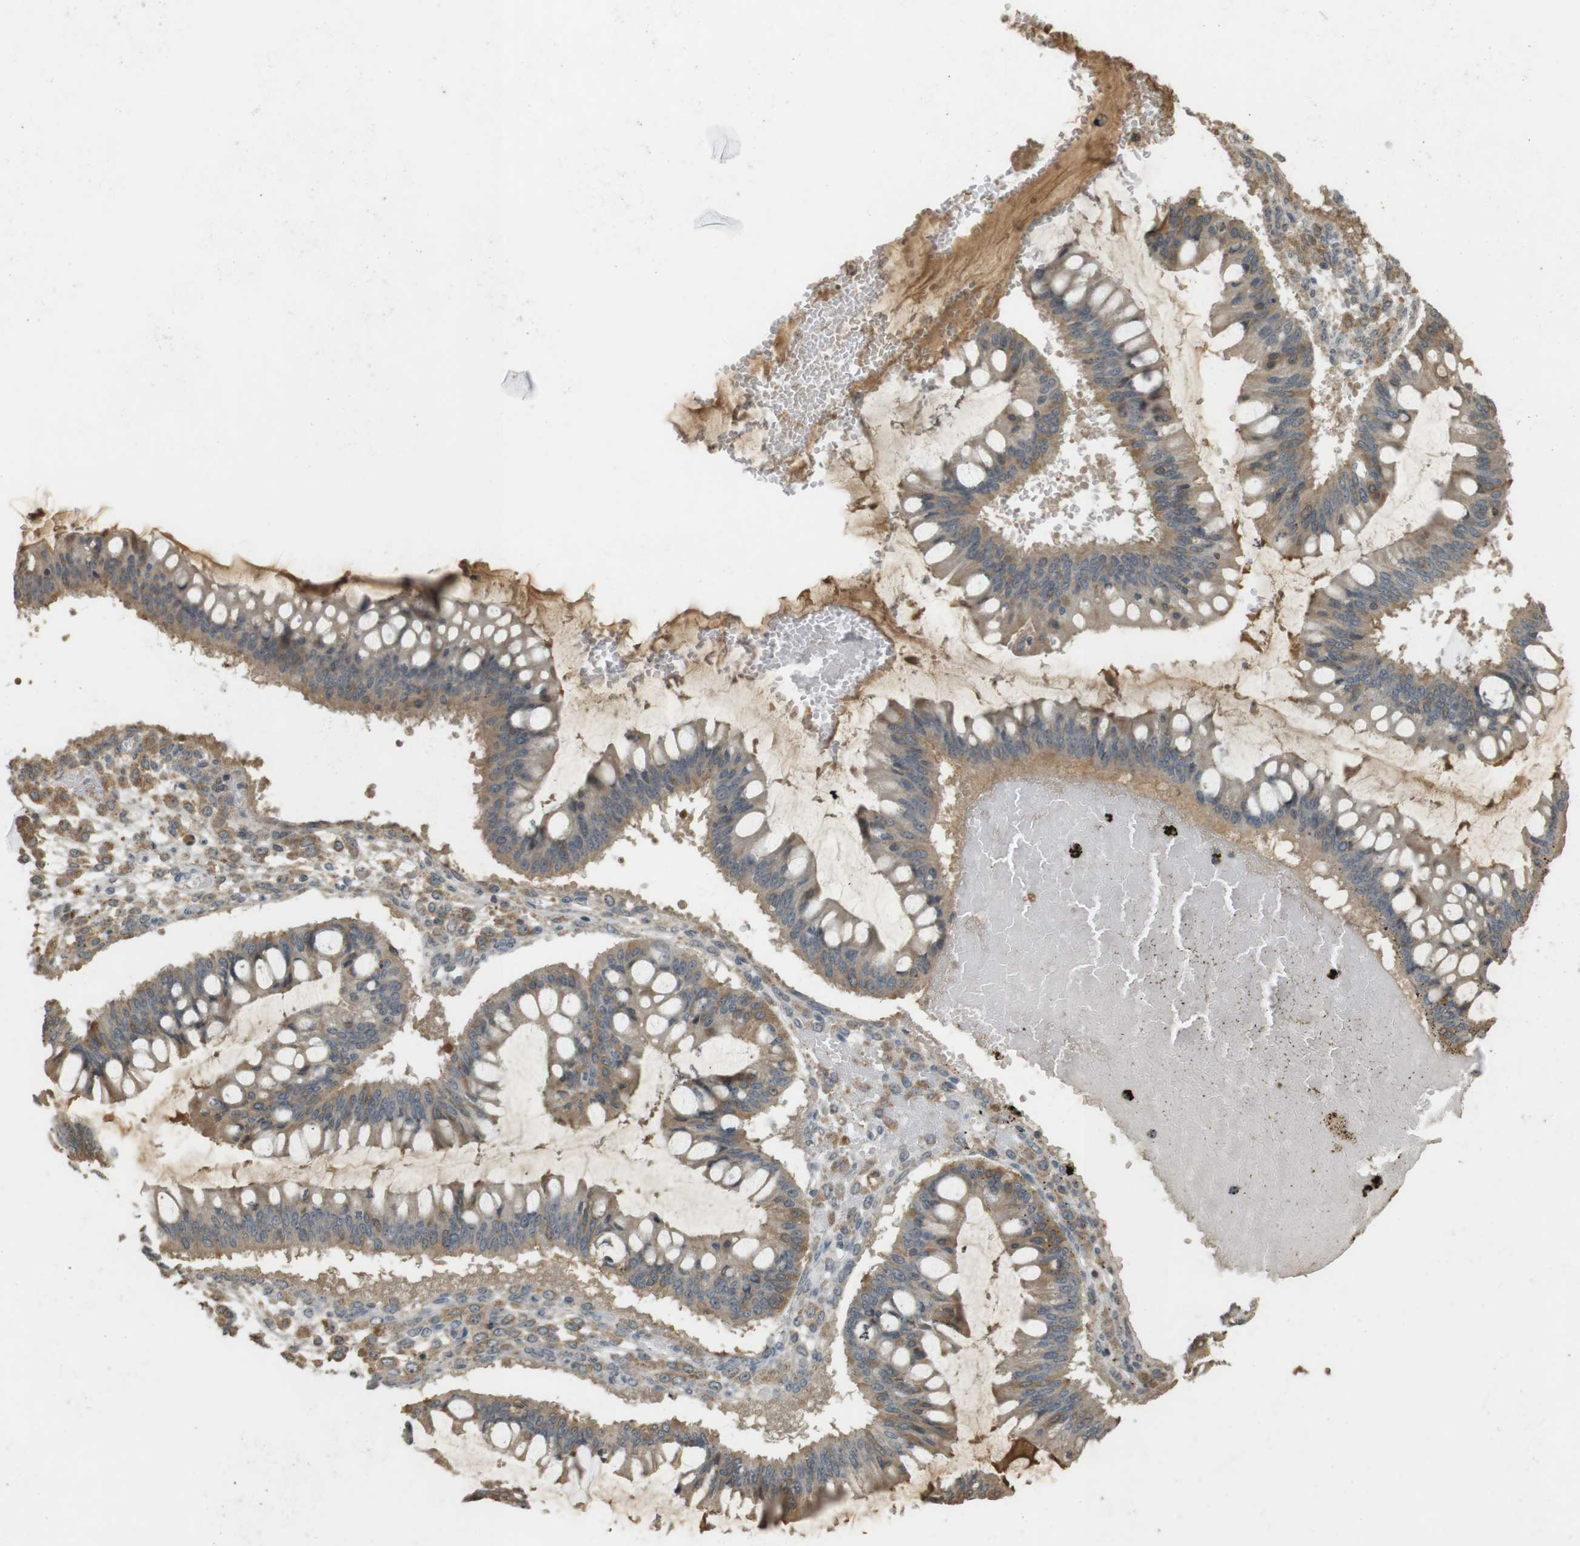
{"staining": {"intensity": "moderate", "quantity": "<25%", "location": "cytoplasmic/membranous"}, "tissue": "ovarian cancer", "cell_type": "Tumor cells", "image_type": "cancer", "snomed": [{"axis": "morphology", "description": "Cystadenocarcinoma, mucinous, NOS"}, {"axis": "topography", "description": "Ovary"}], "caption": "Mucinous cystadenocarcinoma (ovarian) tissue demonstrates moderate cytoplasmic/membranous positivity in about <25% of tumor cells", "gene": "SRR", "patient": {"sex": "female", "age": 73}}